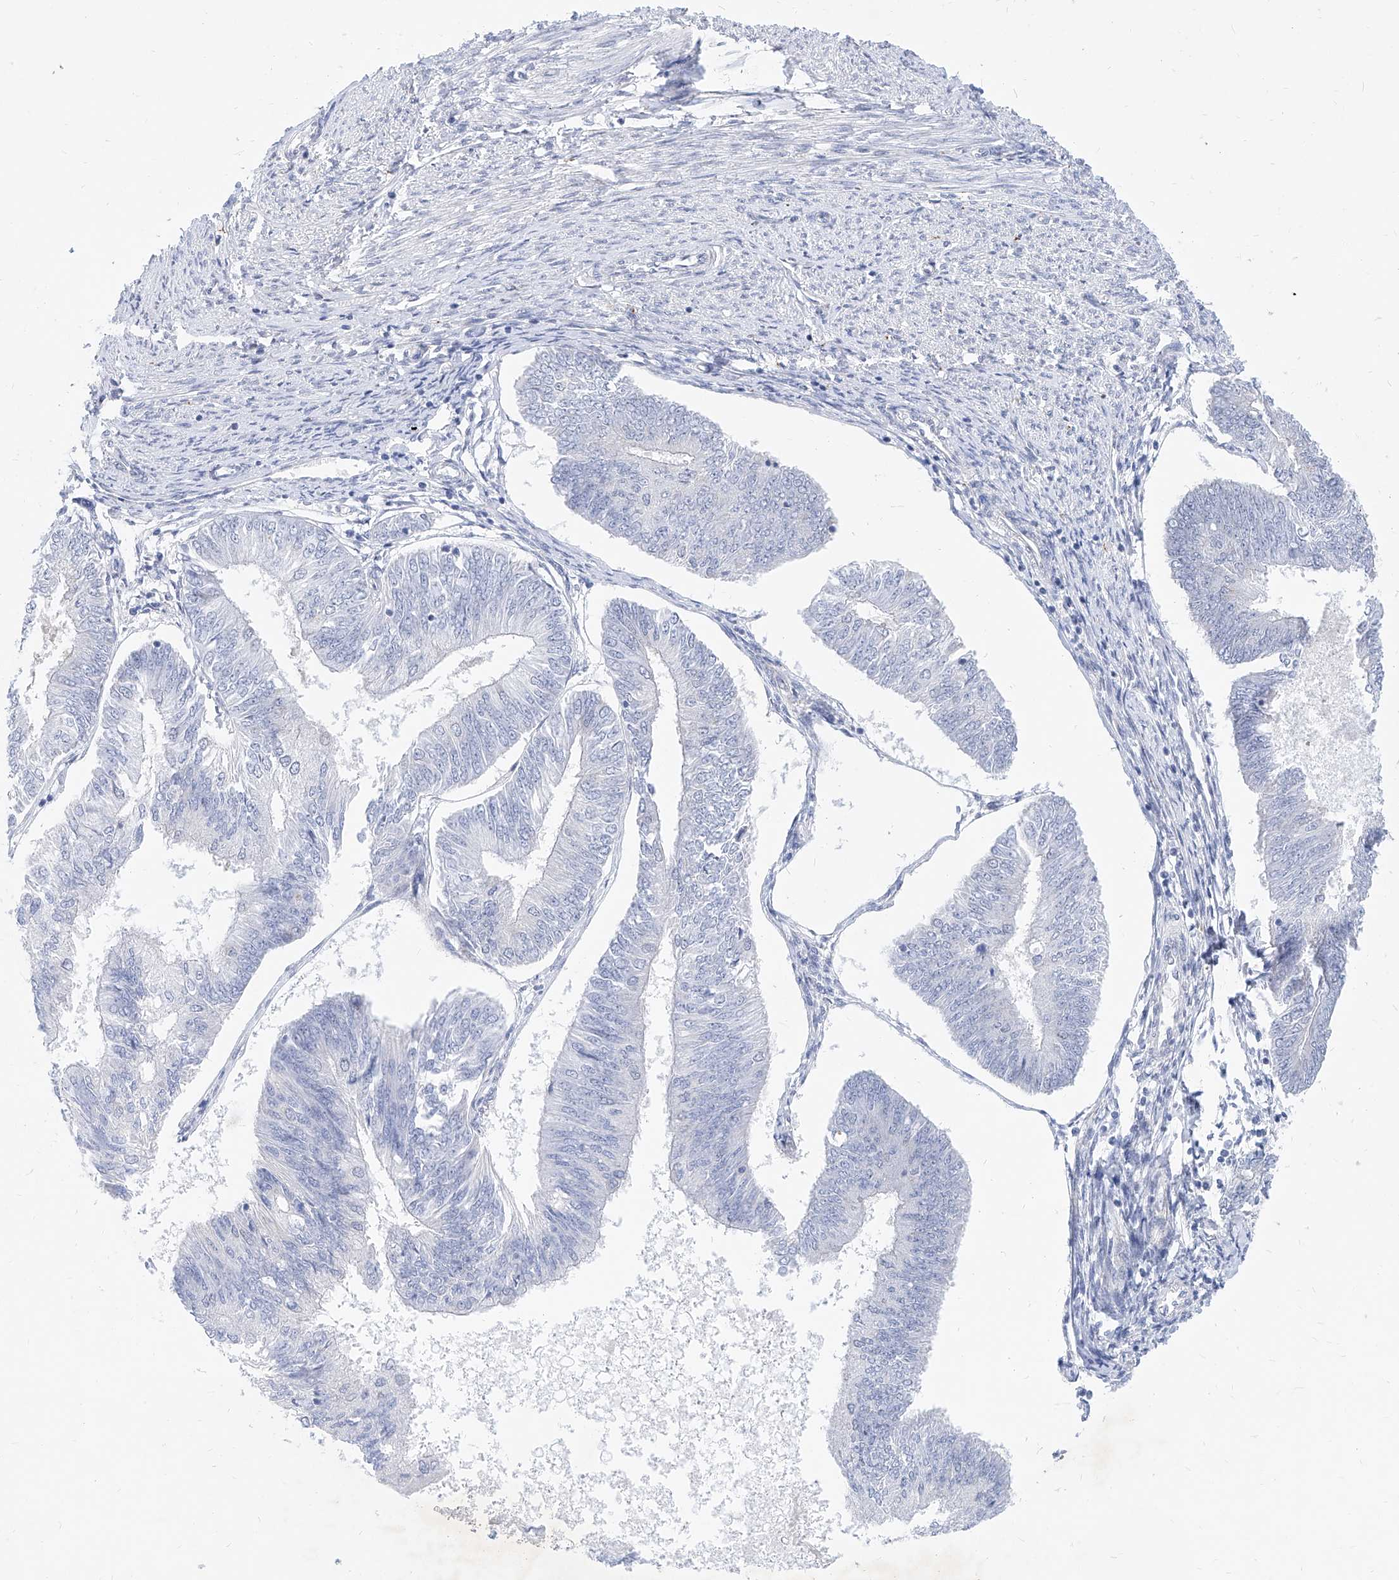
{"staining": {"intensity": "negative", "quantity": "none", "location": "none"}, "tissue": "endometrial cancer", "cell_type": "Tumor cells", "image_type": "cancer", "snomed": [{"axis": "morphology", "description": "Adenocarcinoma, NOS"}, {"axis": "topography", "description": "Endometrium"}], "caption": "Endometrial adenocarcinoma was stained to show a protein in brown. There is no significant positivity in tumor cells.", "gene": "MX2", "patient": {"sex": "female", "age": 58}}